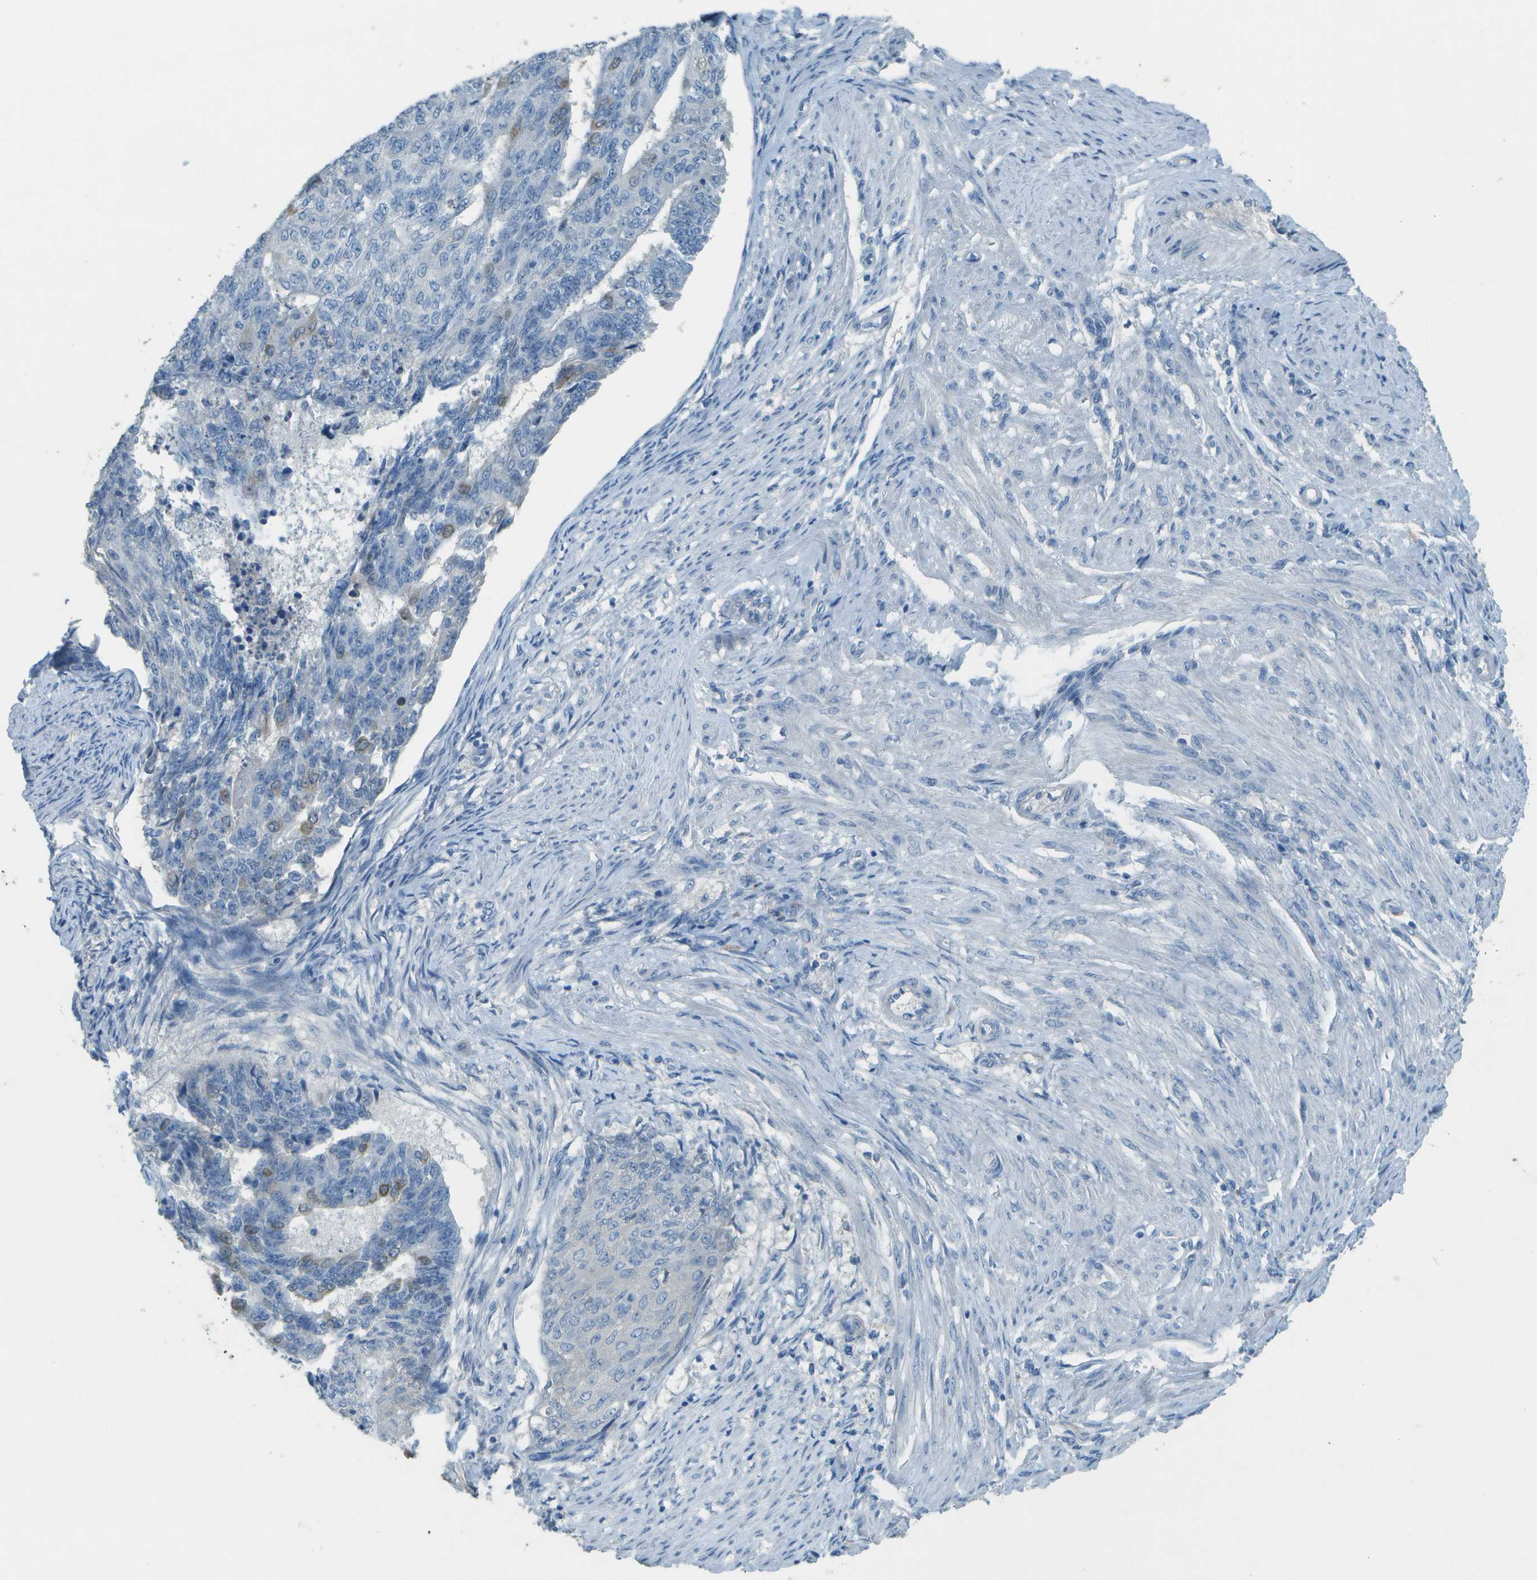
{"staining": {"intensity": "negative", "quantity": "none", "location": "none"}, "tissue": "endometrial cancer", "cell_type": "Tumor cells", "image_type": "cancer", "snomed": [{"axis": "morphology", "description": "Adenocarcinoma, NOS"}, {"axis": "topography", "description": "Endometrium"}], "caption": "This is an IHC histopathology image of endometrial cancer. There is no expression in tumor cells.", "gene": "LGI2", "patient": {"sex": "female", "age": 32}}